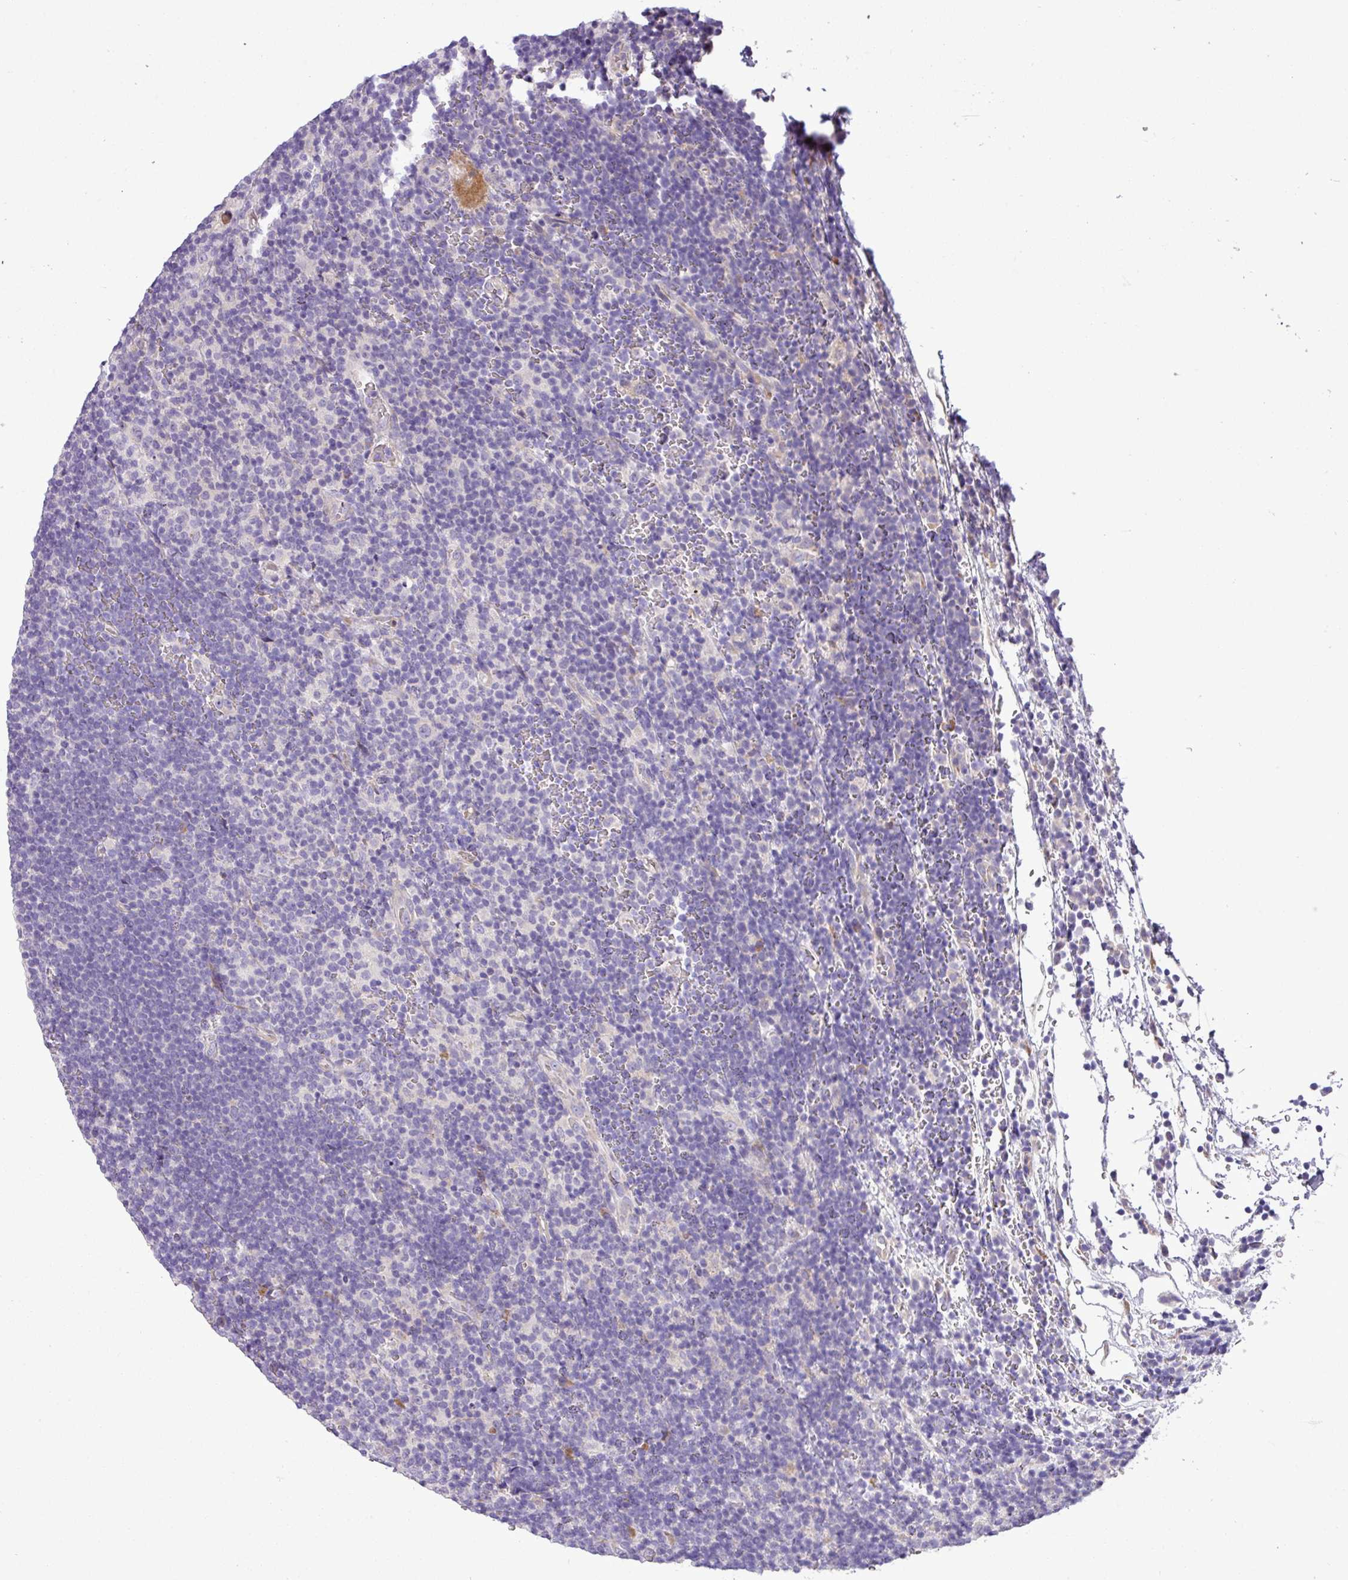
{"staining": {"intensity": "negative", "quantity": "none", "location": "none"}, "tissue": "lymphoma", "cell_type": "Tumor cells", "image_type": "cancer", "snomed": [{"axis": "morphology", "description": "Hodgkin's disease, NOS"}, {"axis": "topography", "description": "Lymph node"}], "caption": "Immunohistochemical staining of human lymphoma shows no significant staining in tumor cells.", "gene": "MOCS3", "patient": {"sex": "female", "age": 57}}